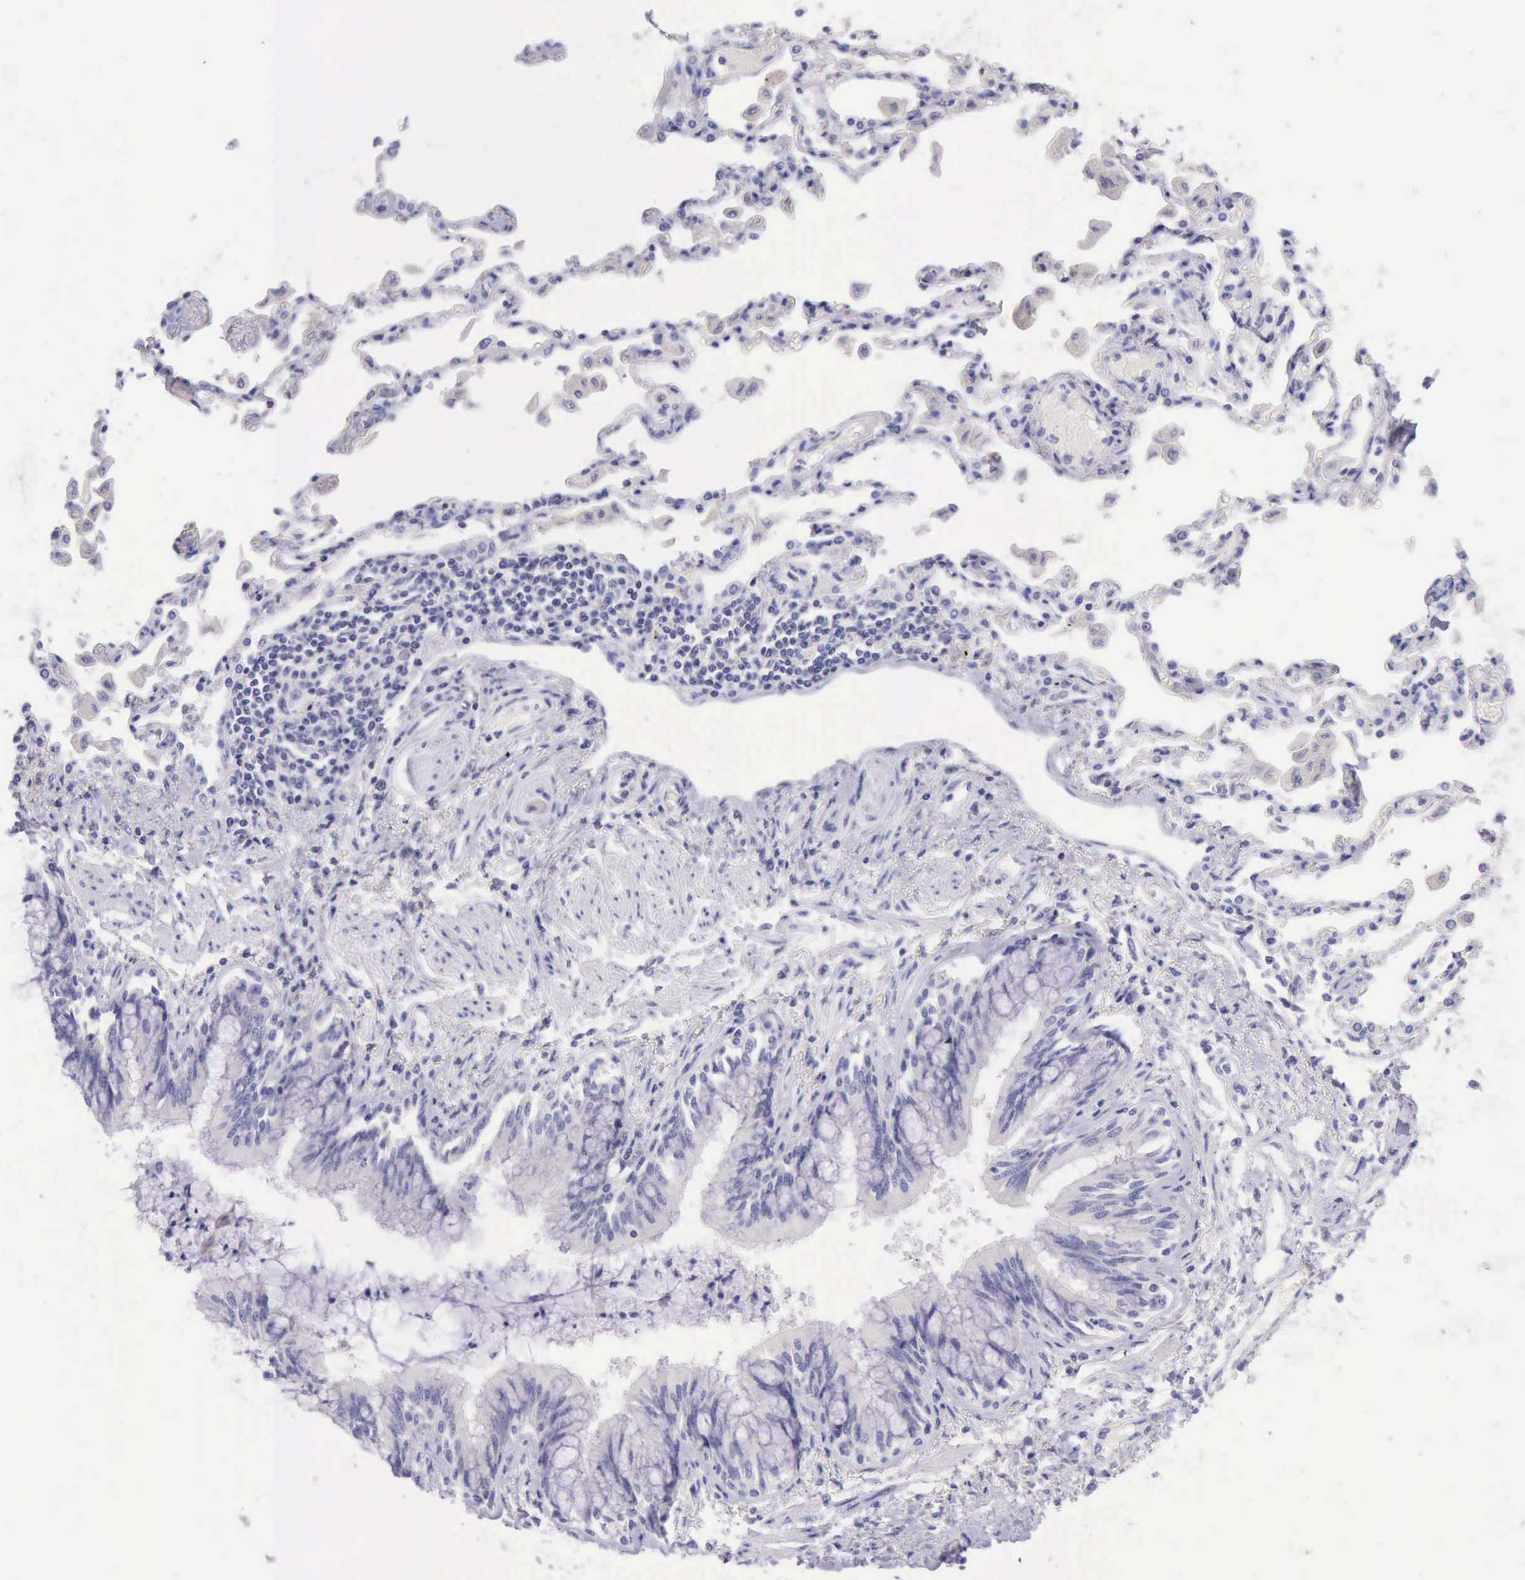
{"staining": {"intensity": "negative", "quantity": "none", "location": "none"}, "tissue": "adipose tissue", "cell_type": "Adipocytes", "image_type": "normal", "snomed": [{"axis": "morphology", "description": "Normal tissue, NOS"}, {"axis": "morphology", "description": "Adenocarcinoma, NOS"}, {"axis": "topography", "description": "Cartilage tissue"}, {"axis": "topography", "description": "Lung"}], "caption": "Micrograph shows no significant protein staining in adipocytes of normal adipose tissue.", "gene": "LRFN5", "patient": {"sex": "female", "age": 67}}